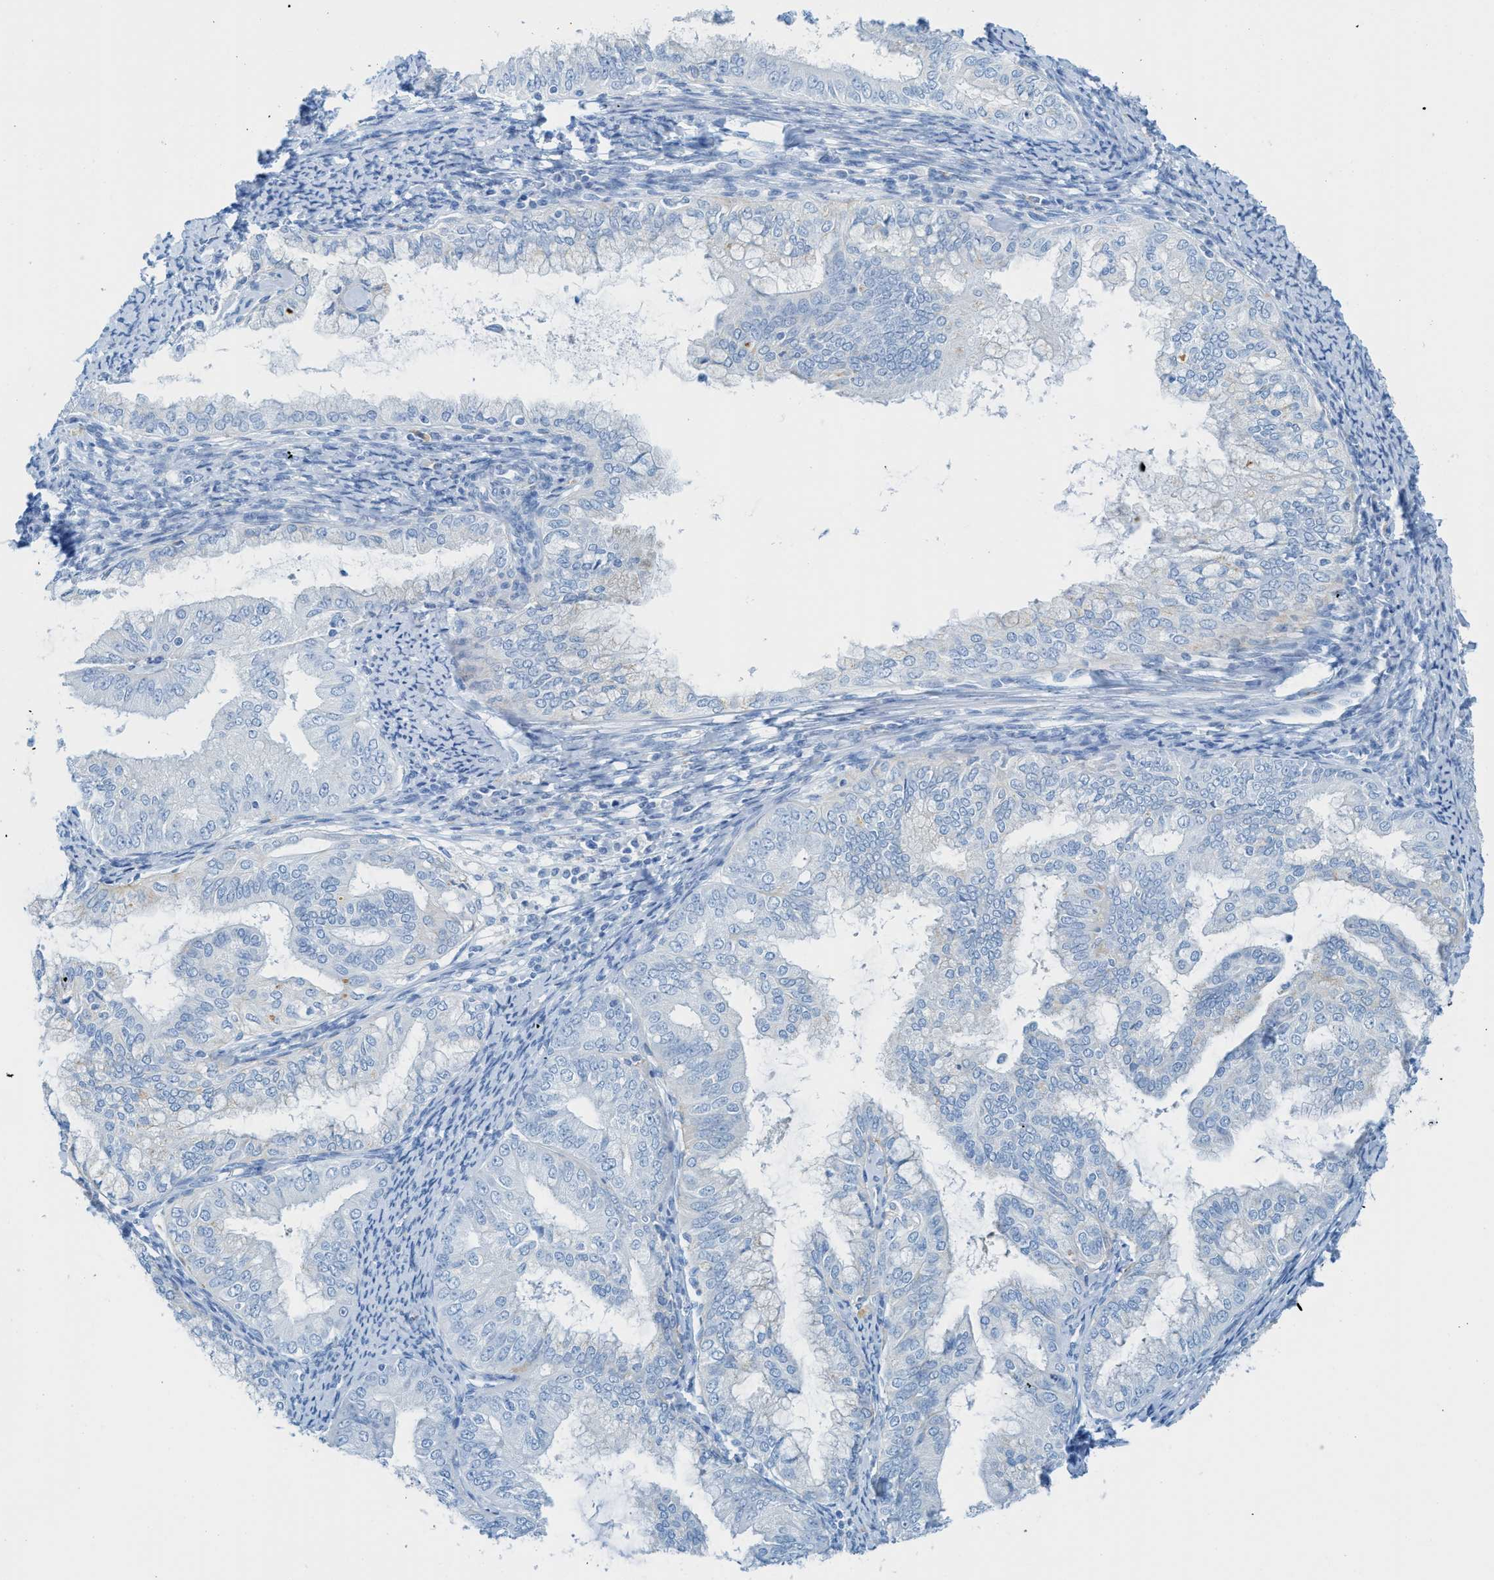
{"staining": {"intensity": "negative", "quantity": "none", "location": "none"}, "tissue": "endometrial cancer", "cell_type": "Tumor cells", "image_type": "cancer", "snomed": [{"axis": "morphology", "description": "Adenocarcinoma, NOS"}, {"axis": "topography", "description": "Endometrium"}], "caption": "A micrograph of human endometrial cancer is negative for staining in tumor cells.", "gene": "C21orf62", "patient": {"sex": "female", "age": 63}}